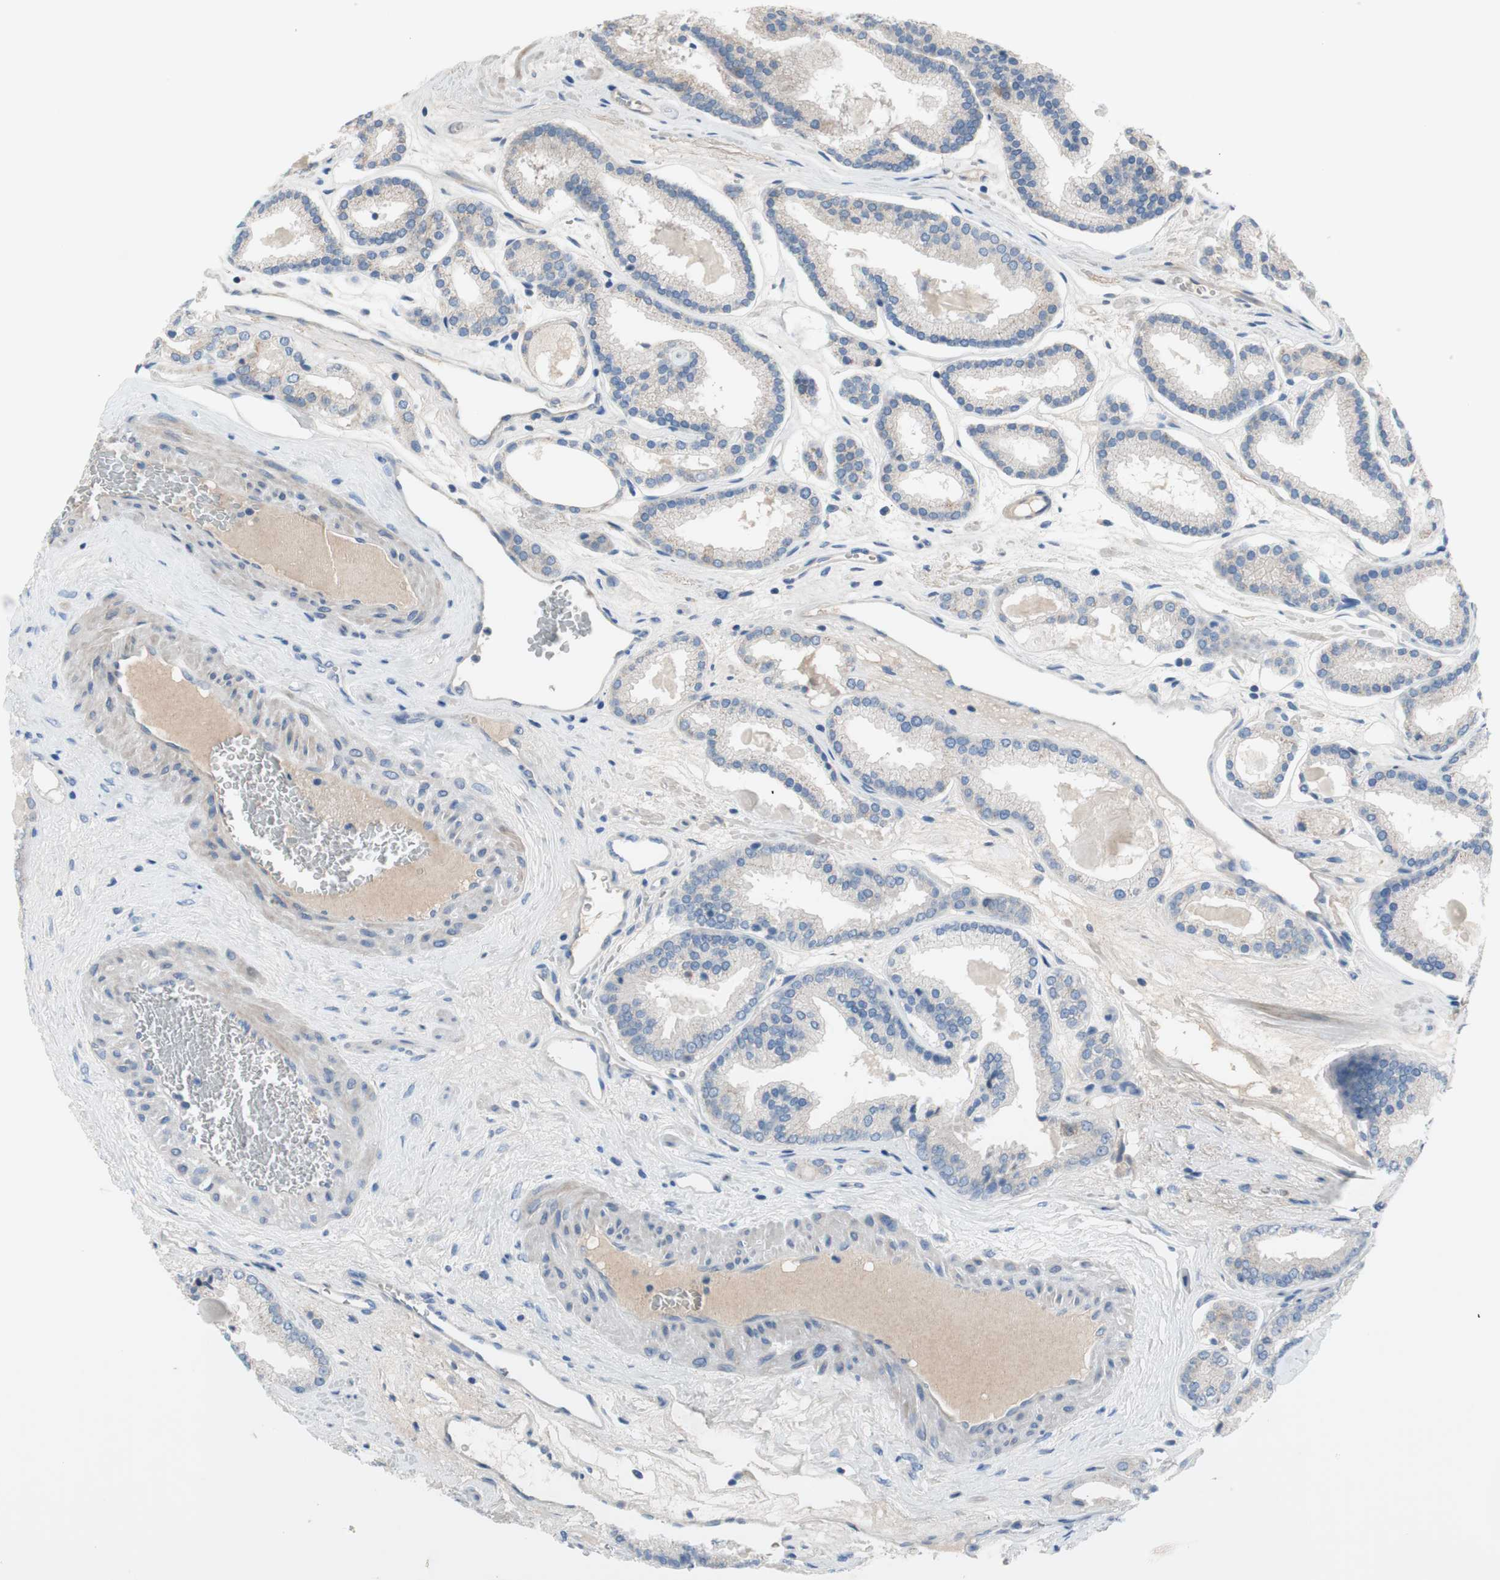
{"staining": {"intensity": "negative", "quantity": "none", "location": "none"}, "tissue": "prostate cancer", "cell_type": "Tumor cells", "image_type": "cancer", "snomed": [{"axis": "morphology", "description": "Adenocarcinoma, Low grade"}, {"axis": "topography", "description": "Prostate"}], "caption": "Tumor cells are negative for brown protein staining in prostate cancer (adenocarcinoma (low-grade)). (DAB (3,3'-diaminobenzidine) IHC, high magnification).", "gene": "FDFT1", "patient": {"sex": "male", "age": 59}}